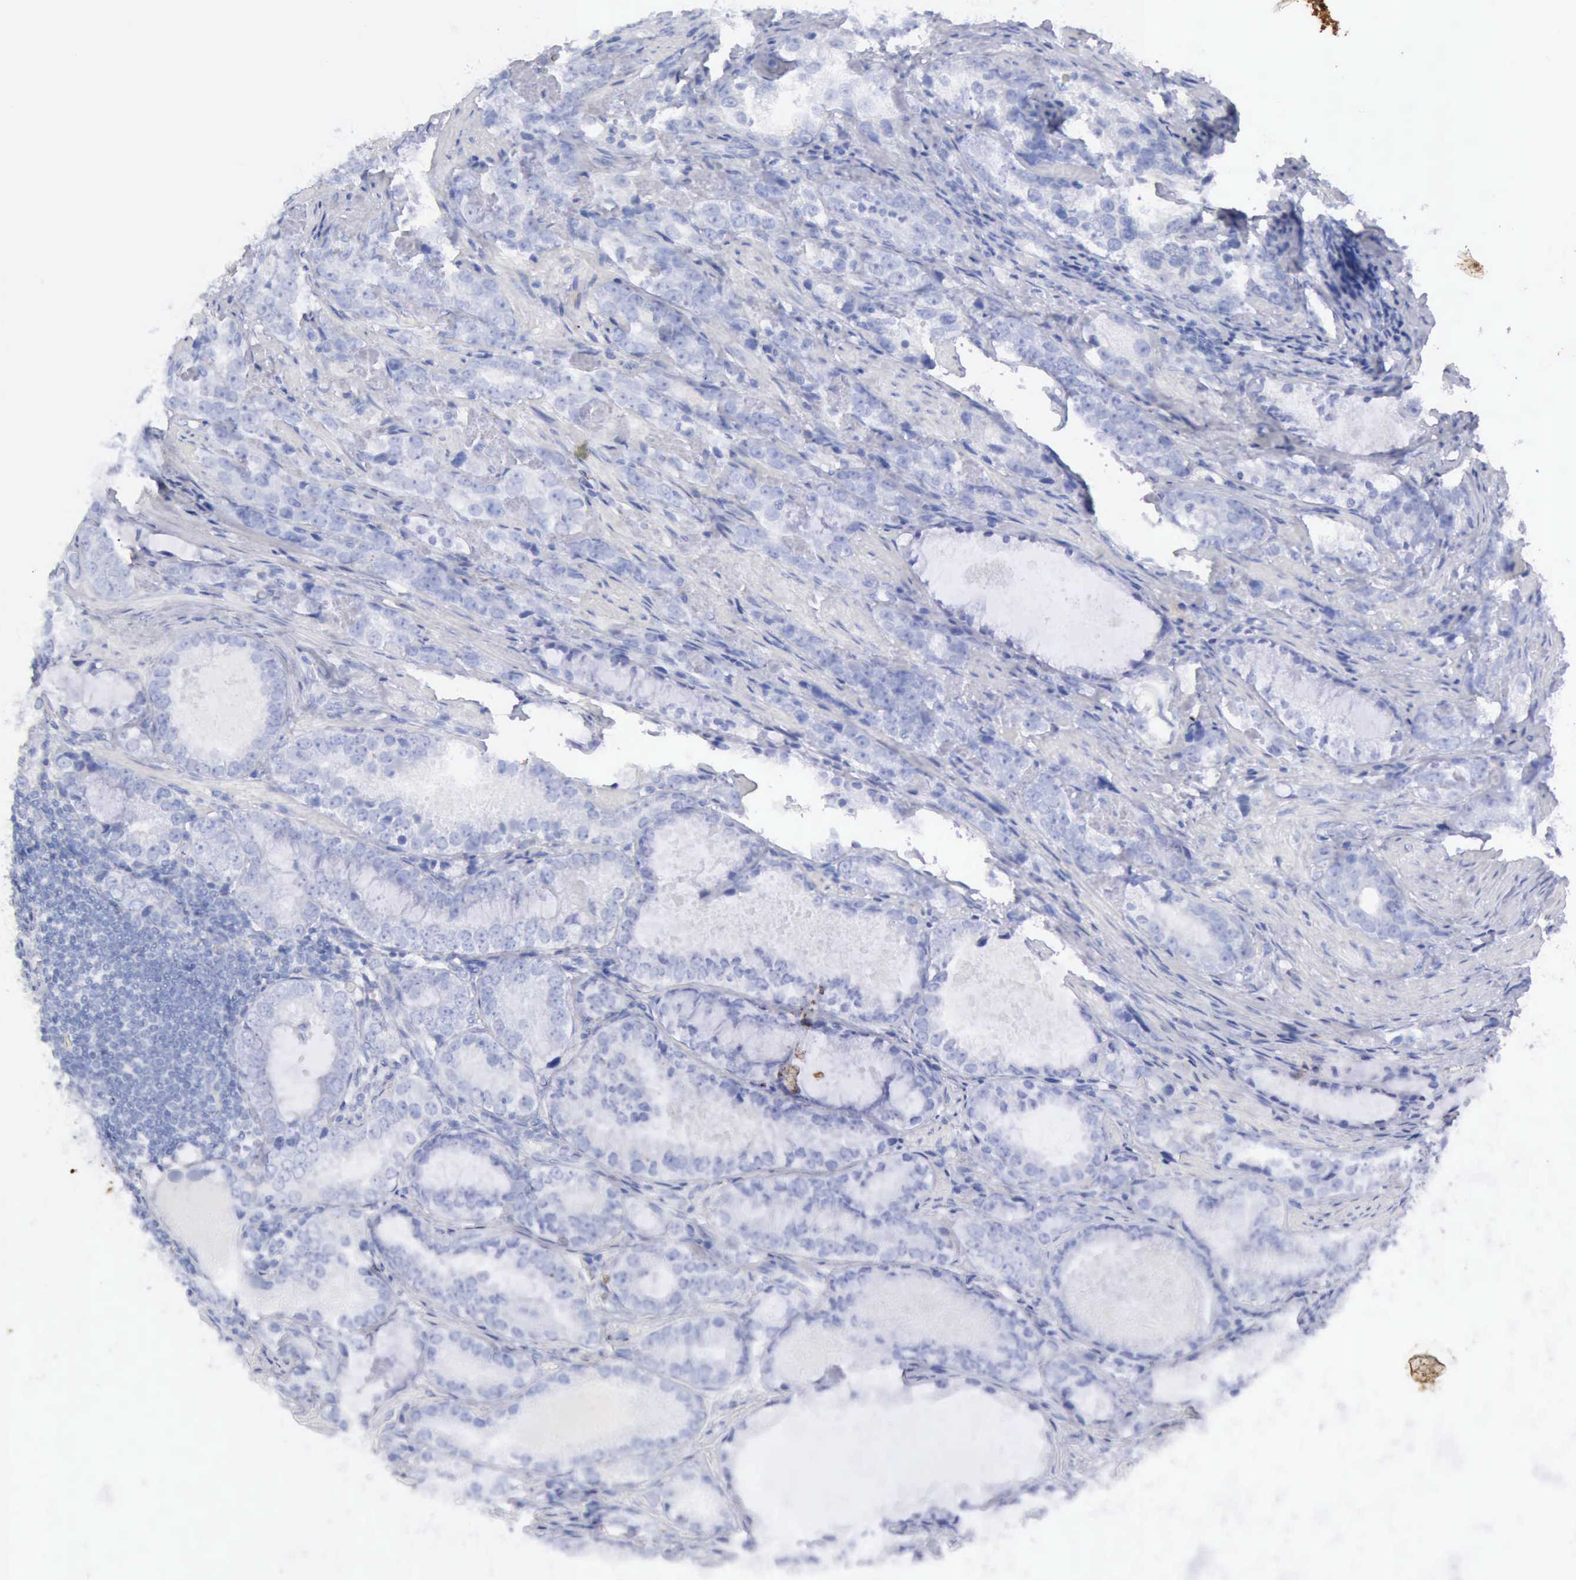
{"staining": {"intensity": "negative", "quantity": "none", "location": "none"}, "tissue": "prostate cancer", "cell_type": "Tumor cells", "image_type": "cancer", "snomed": [{"axis": "morphology", "description": "Adenocarcinoma, High grade"}, {"axis": "topography", "description": "Prostate"}], "caption": "This is an immunohistochemistry (IHC) photomicrograph of prostate cancer (high-grade adenocarcinoma). There is no staining in tumor cells.", "gene": "KRT5", "patient": {"sex": "male", "age": 63}}